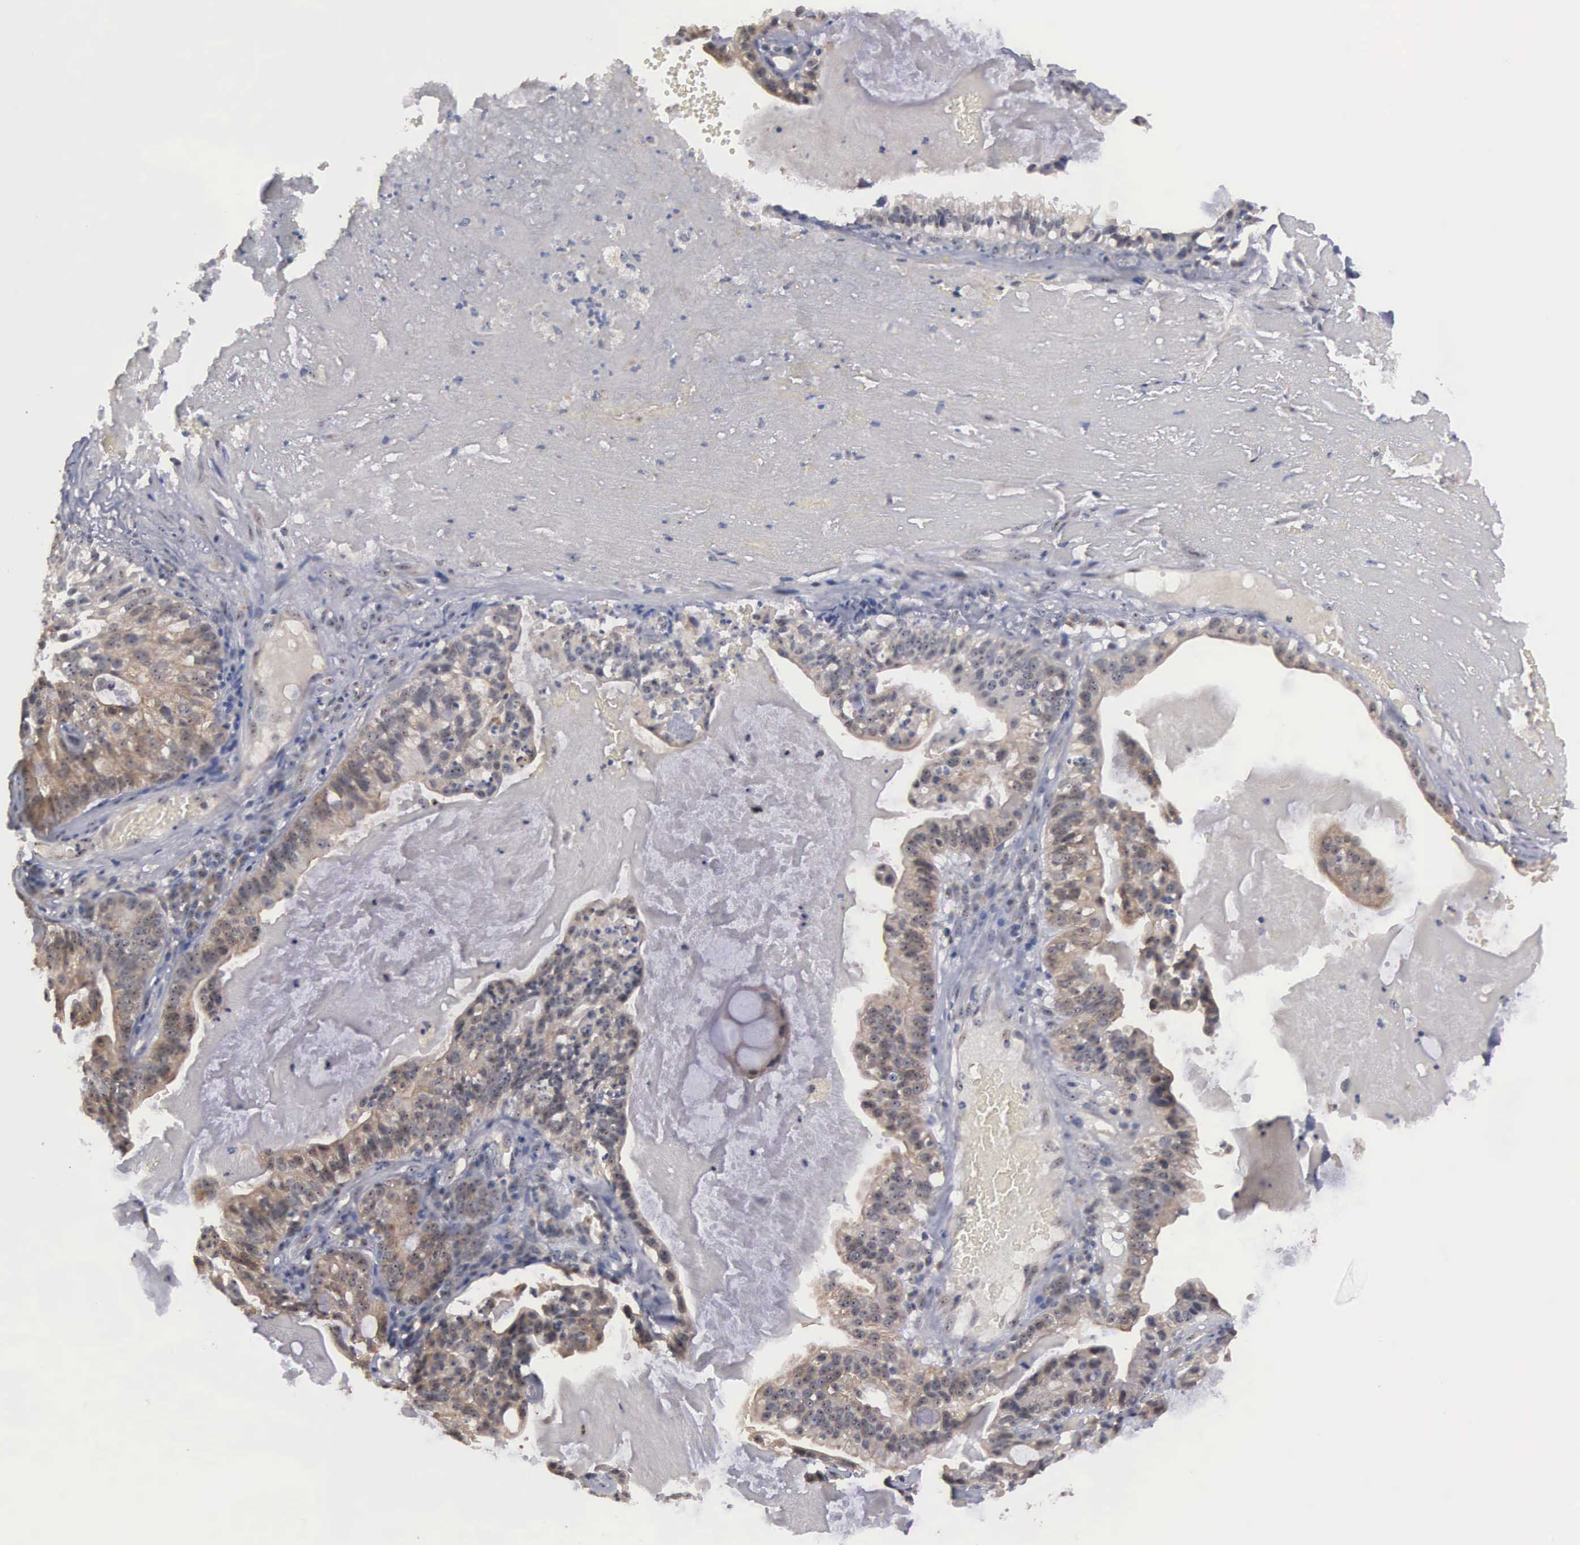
{"staining": {"intensity": "moderate", "quantity": ">75%", "location": "cytoplasmic/membranous"}, "tissue": "cervical cancer", "cell_type": "Tumor cells", "image_type": "cancer", "snomed": [{"axis": "morphology", "description": "Adenocarcinoma, NOS"}, {"axis": "topography", "description": "Cervix"}], "caption": "Protein staining of cervical adenocarcinoma tissue shows moderate cytoplasmic/membranous expression in about >75% of tumor cells. The staining was performed using DAB (3,3'-diaminobenzidine), with brown indicating positive protein expression. Nuclei are stained blue with hematoxylin.", "gene": "AMN", "patient": {"sex": "female", "age": 41}}